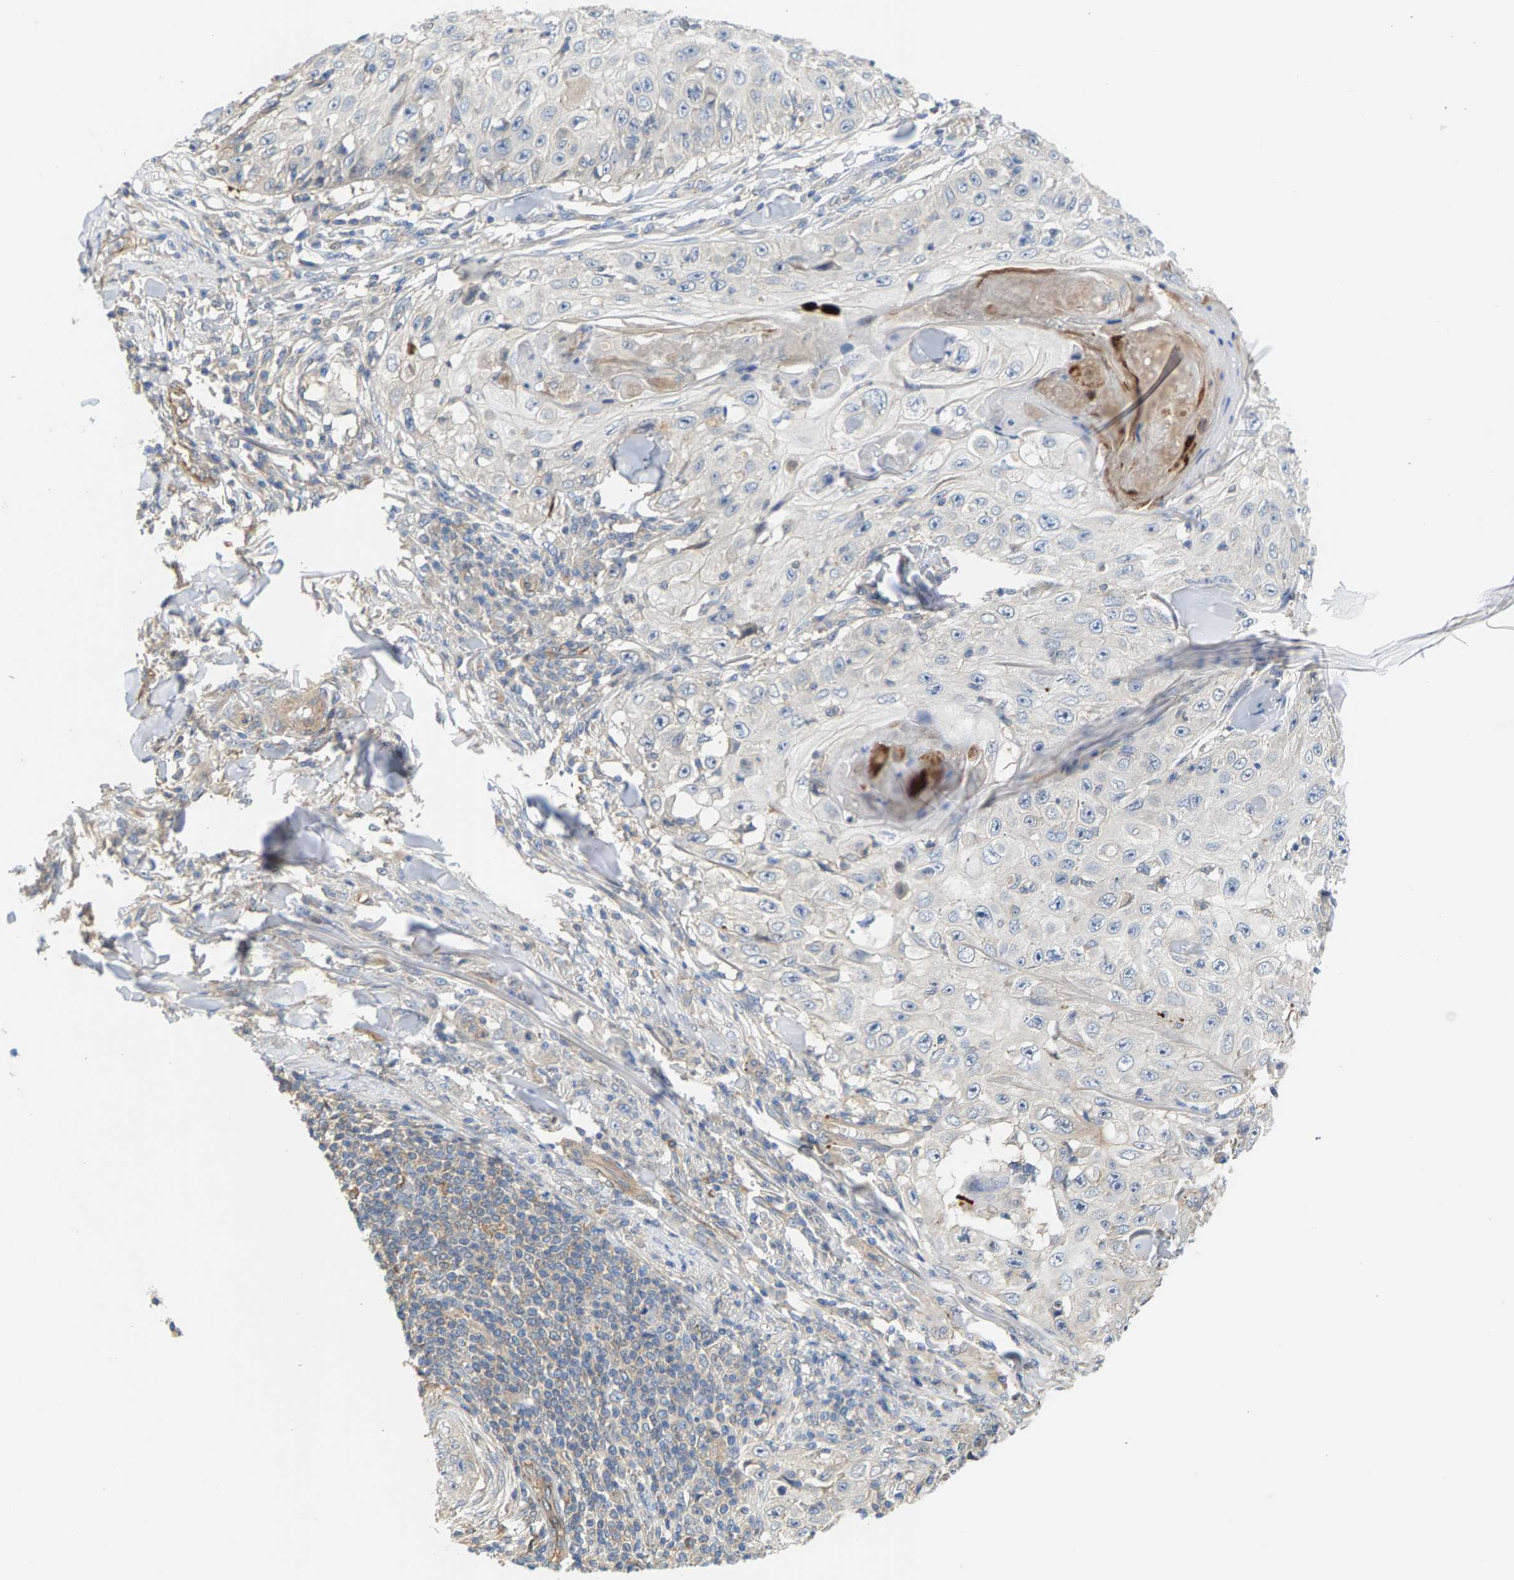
{"staining": {"intensity": "negative", "quantity": "none", "location": "none"}, "tissue": "skin cancer", "cell_type": "Tumor cells", "image_type": "cancer", "snomed": [{"axis": "morphology", "description": "Squamous cell carcinoma, NOS"}, {"axis": "topography", "description": "Skin"}], "caption": "Skin cancer (squamous cell carcinoma) stained for a protein using immunohistochemistry (IHC) reveals no expression tumor cells.", "gene": "KRTAP27-1", "patient": {"sex": "male", "age": 86}}